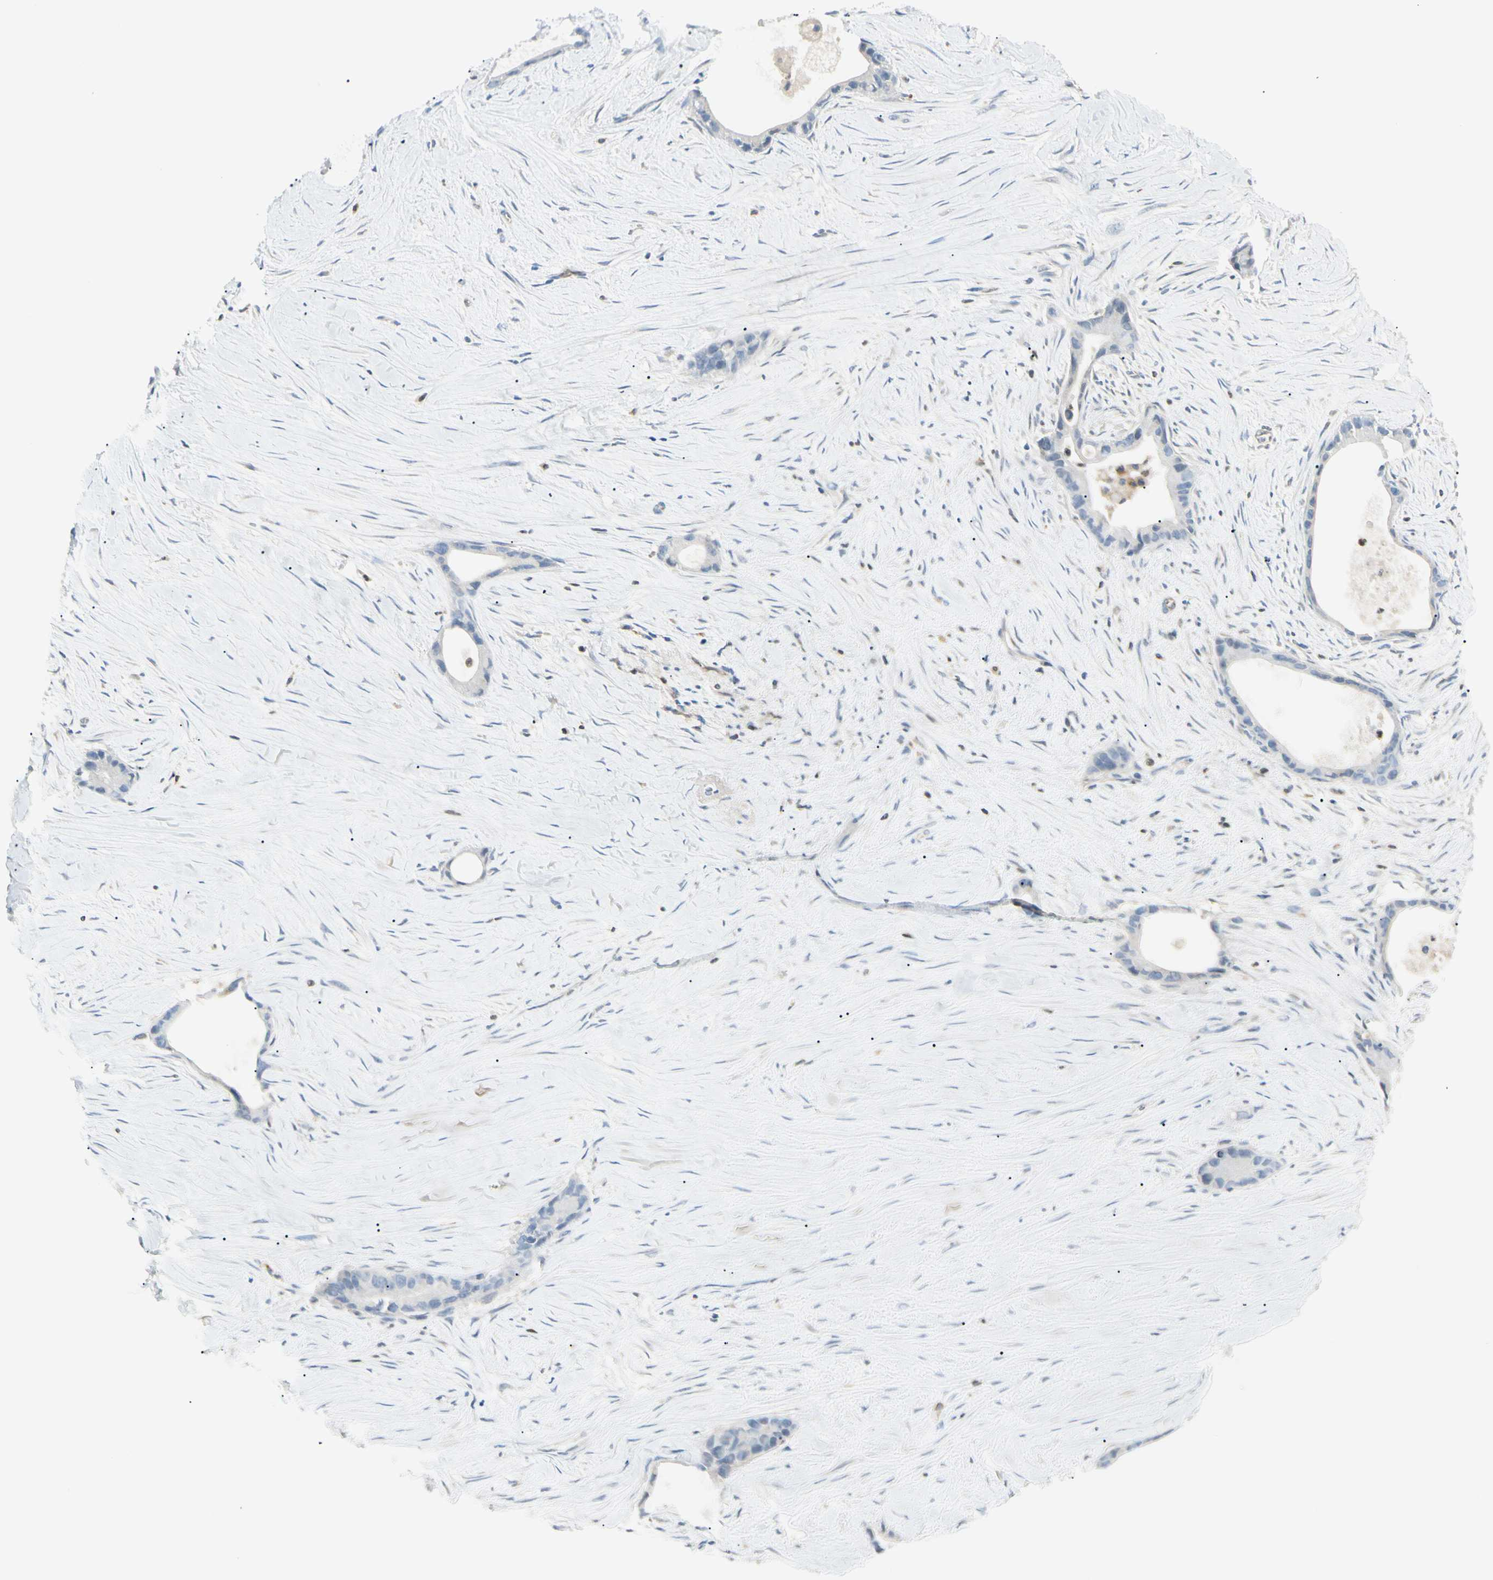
{"staining": {"intensity": "negative", "quantity": "none", "location": "none"}, "tissue": "liver cancer", "cell_type": "Tumor cells", "image_type": "cancer", "snomed": [{"axis": "morphology", "description": "Cholangiocarcinoma"}, {"axis": "topography", "description": "Liver"}], "caption": "Photomicrograph shows no significant protein expression in tumor cells of cholangiocarcinoma (liver).", "gene": "LPCAT2", "patient": {"sex": "female", "age": 55}}